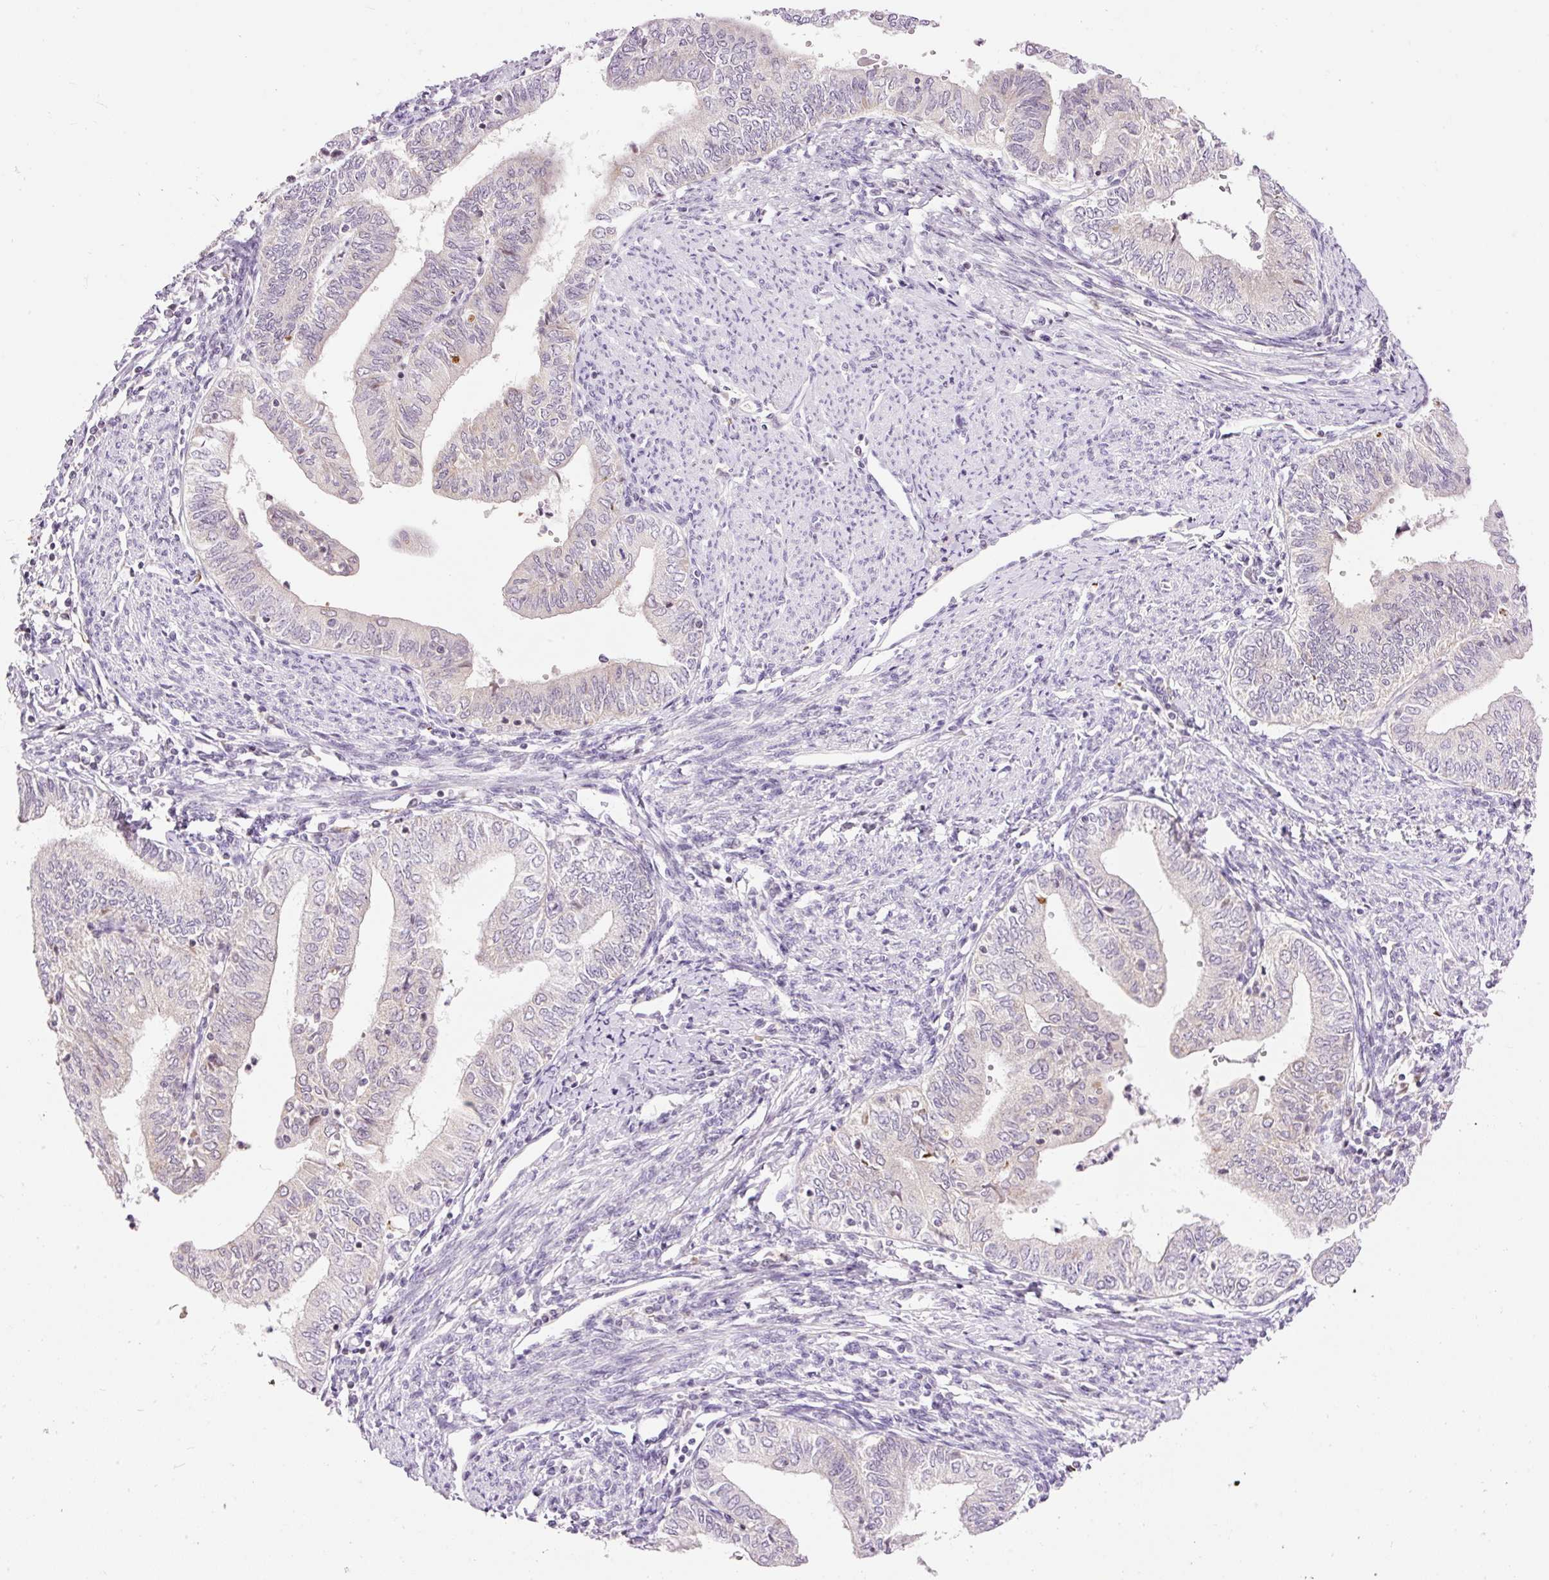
{"staining": {"intensity": "negative", "quantity": "none", "location": "none"}, "tissue": "endometrial cancer", "cell_type": "Tumor cells", "image_type": "cancer", "snomed": [{"axis": "morphology", "description": "Adenocarcinoma, NOS"}, {"axis": "topography", "description": "Endometrium"}], "caption": "Human endometrial cancer stained for a protein using immunohistochemistry (IHC) displays no positivity in tumor cells.", "gene": "ABHD11", "patient": {"sex": "female", "age": 66}}